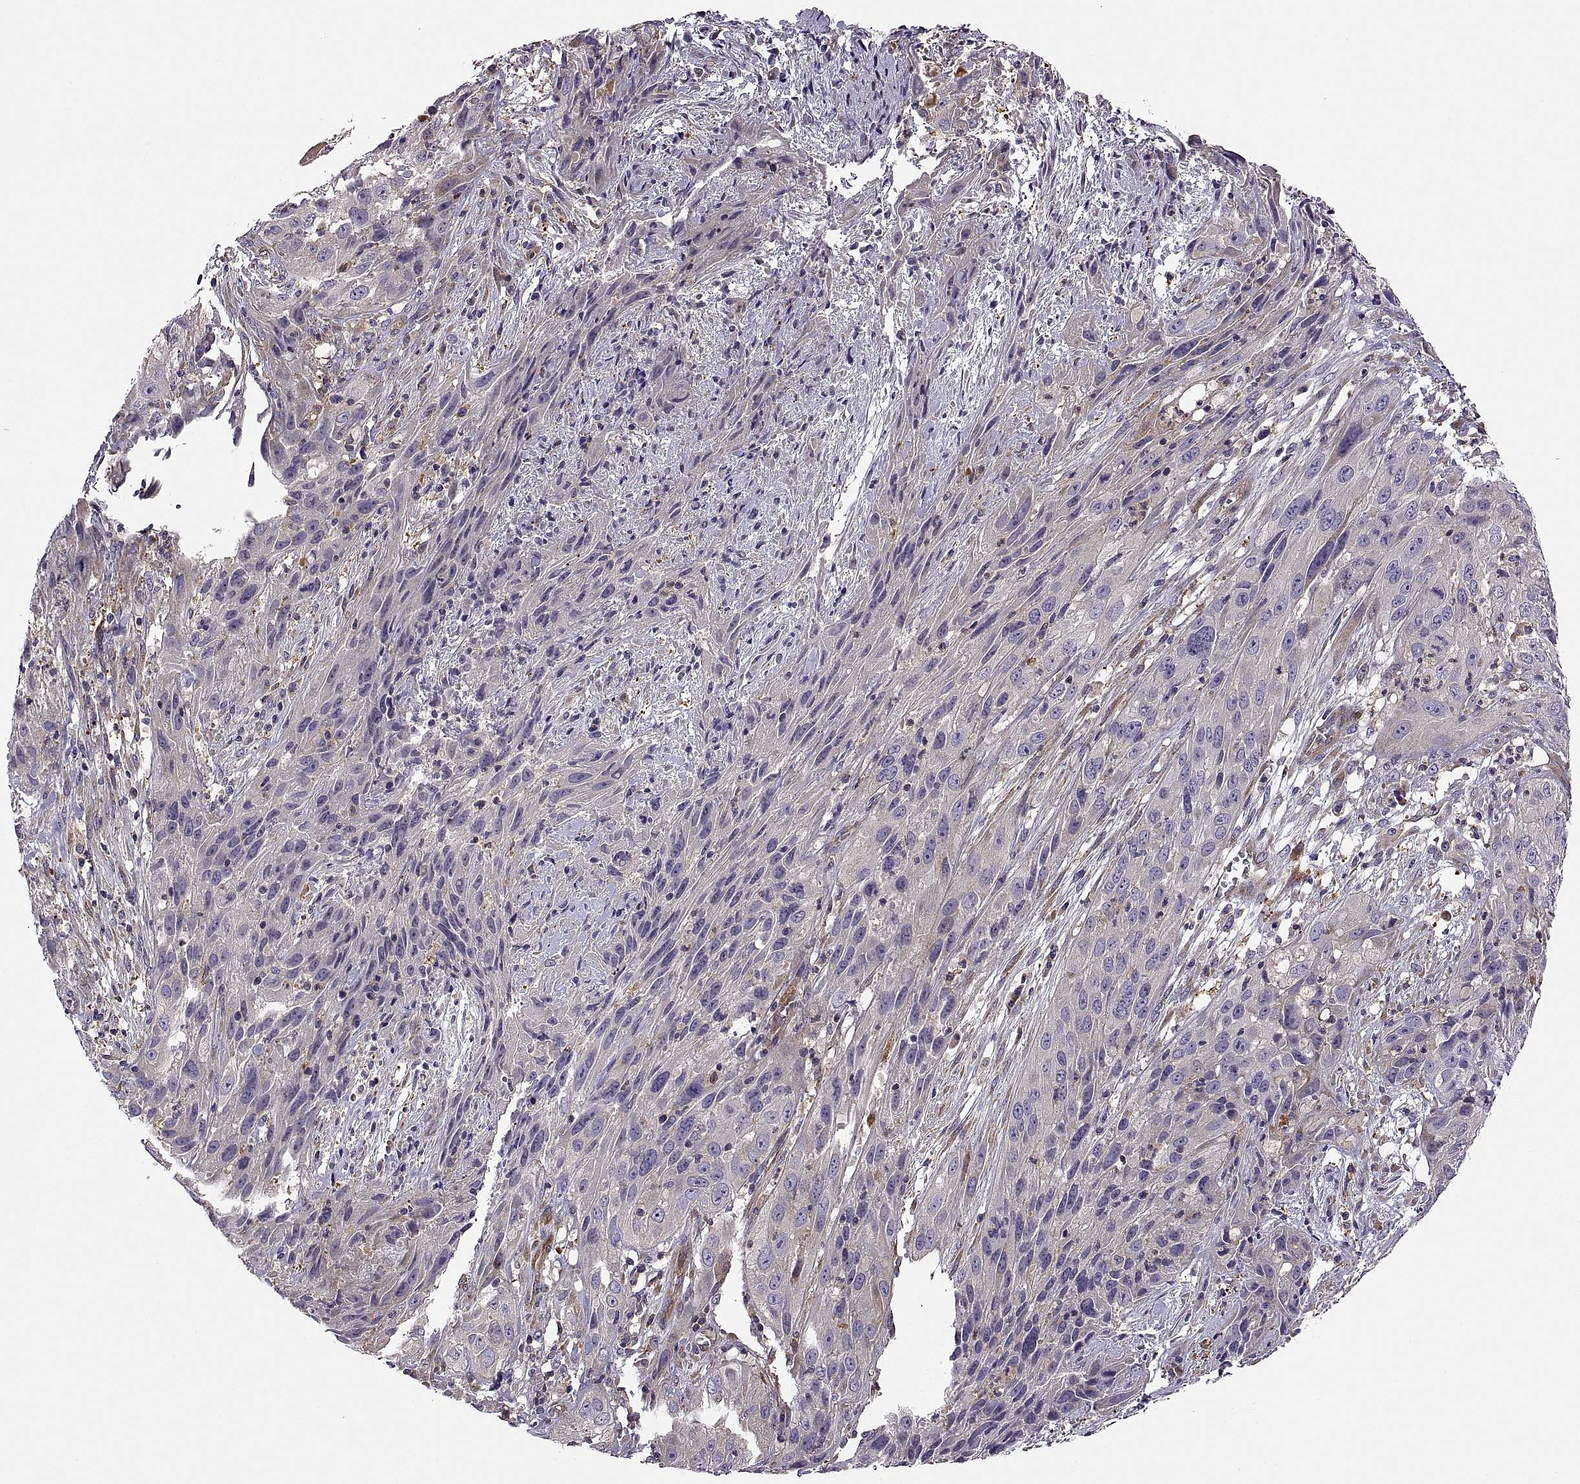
{"staining": {"intensity": "negative", "quantity": "none", "location": "none"}, "tissue": "cervical cancer", "cell_type": "Tumor cells", "image_type": "cancer", "snomed": [{"axis": "morphology", "description": "Squamous cell carcinoma, NOS"}, {"axis": "topography", "description": "Cervix"}], "caption": "The immunohistochemistry (IHC) micrograph has no significant staining in tumor cells of cervical squamous cell carcinoma tissue. (DAB (3,3'-diaminobenzidine) IHC with hematoxylin counter stain).", "gene": "SPATA32", "patient": {"sex": "female", "age": 32}}